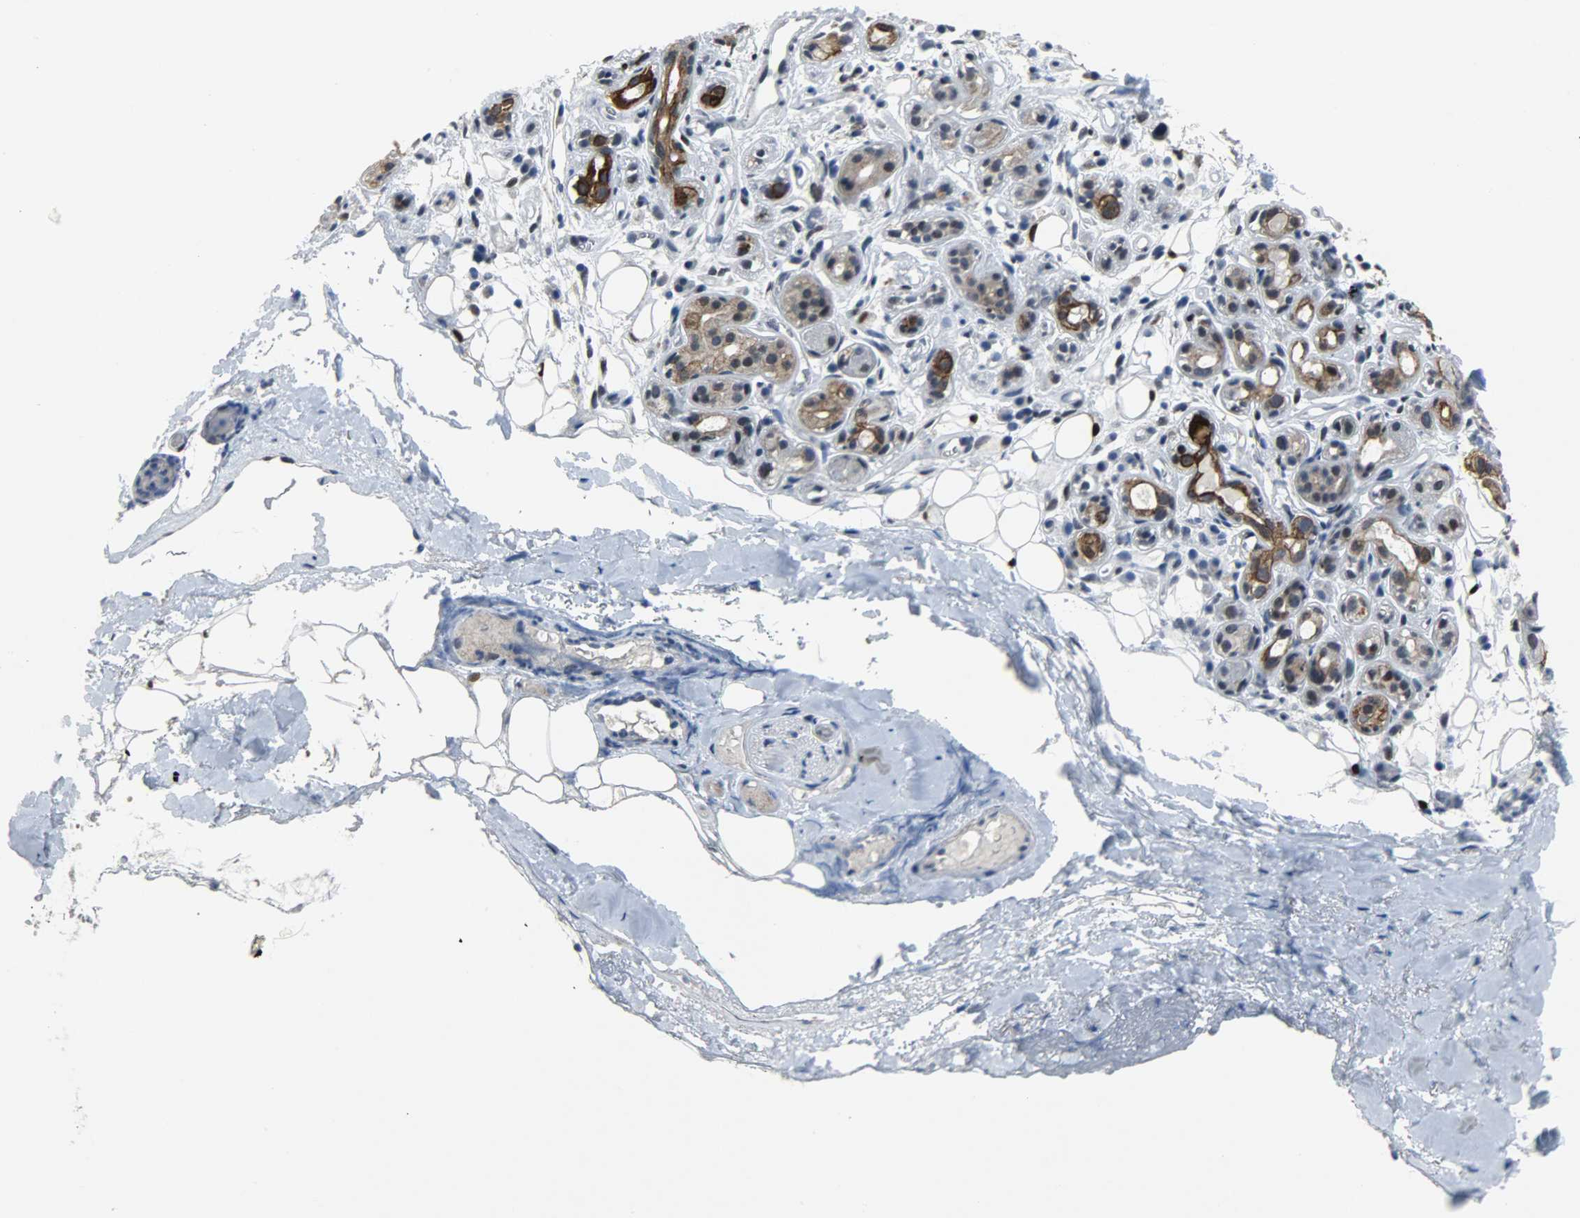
{"staining": {"intensity": "moderate", "quantity": "25%-75%", "location": "cytoplasmic/membranous"}, "tissue": "salivary gland", "cell_type": "Glandular cells", "image_type": "normal", "snomed": [{"axis": "morphology", "description": "Normal tissue, NOS"}, {"axis": "topography", "description": "Salivary gland"}], "caption": "Immunohistochemistry (IHC) image of normal salivary gland: human salivary gland stained using IHC exhibits medium levels of moderate protein expression localized specifically in the cytoplasmic/membranous of glandular cells, appearing as a cytoplasmic/membranous brown color.", "gene": "PPARG", "patient": {"sex": "male", "age": 54}}